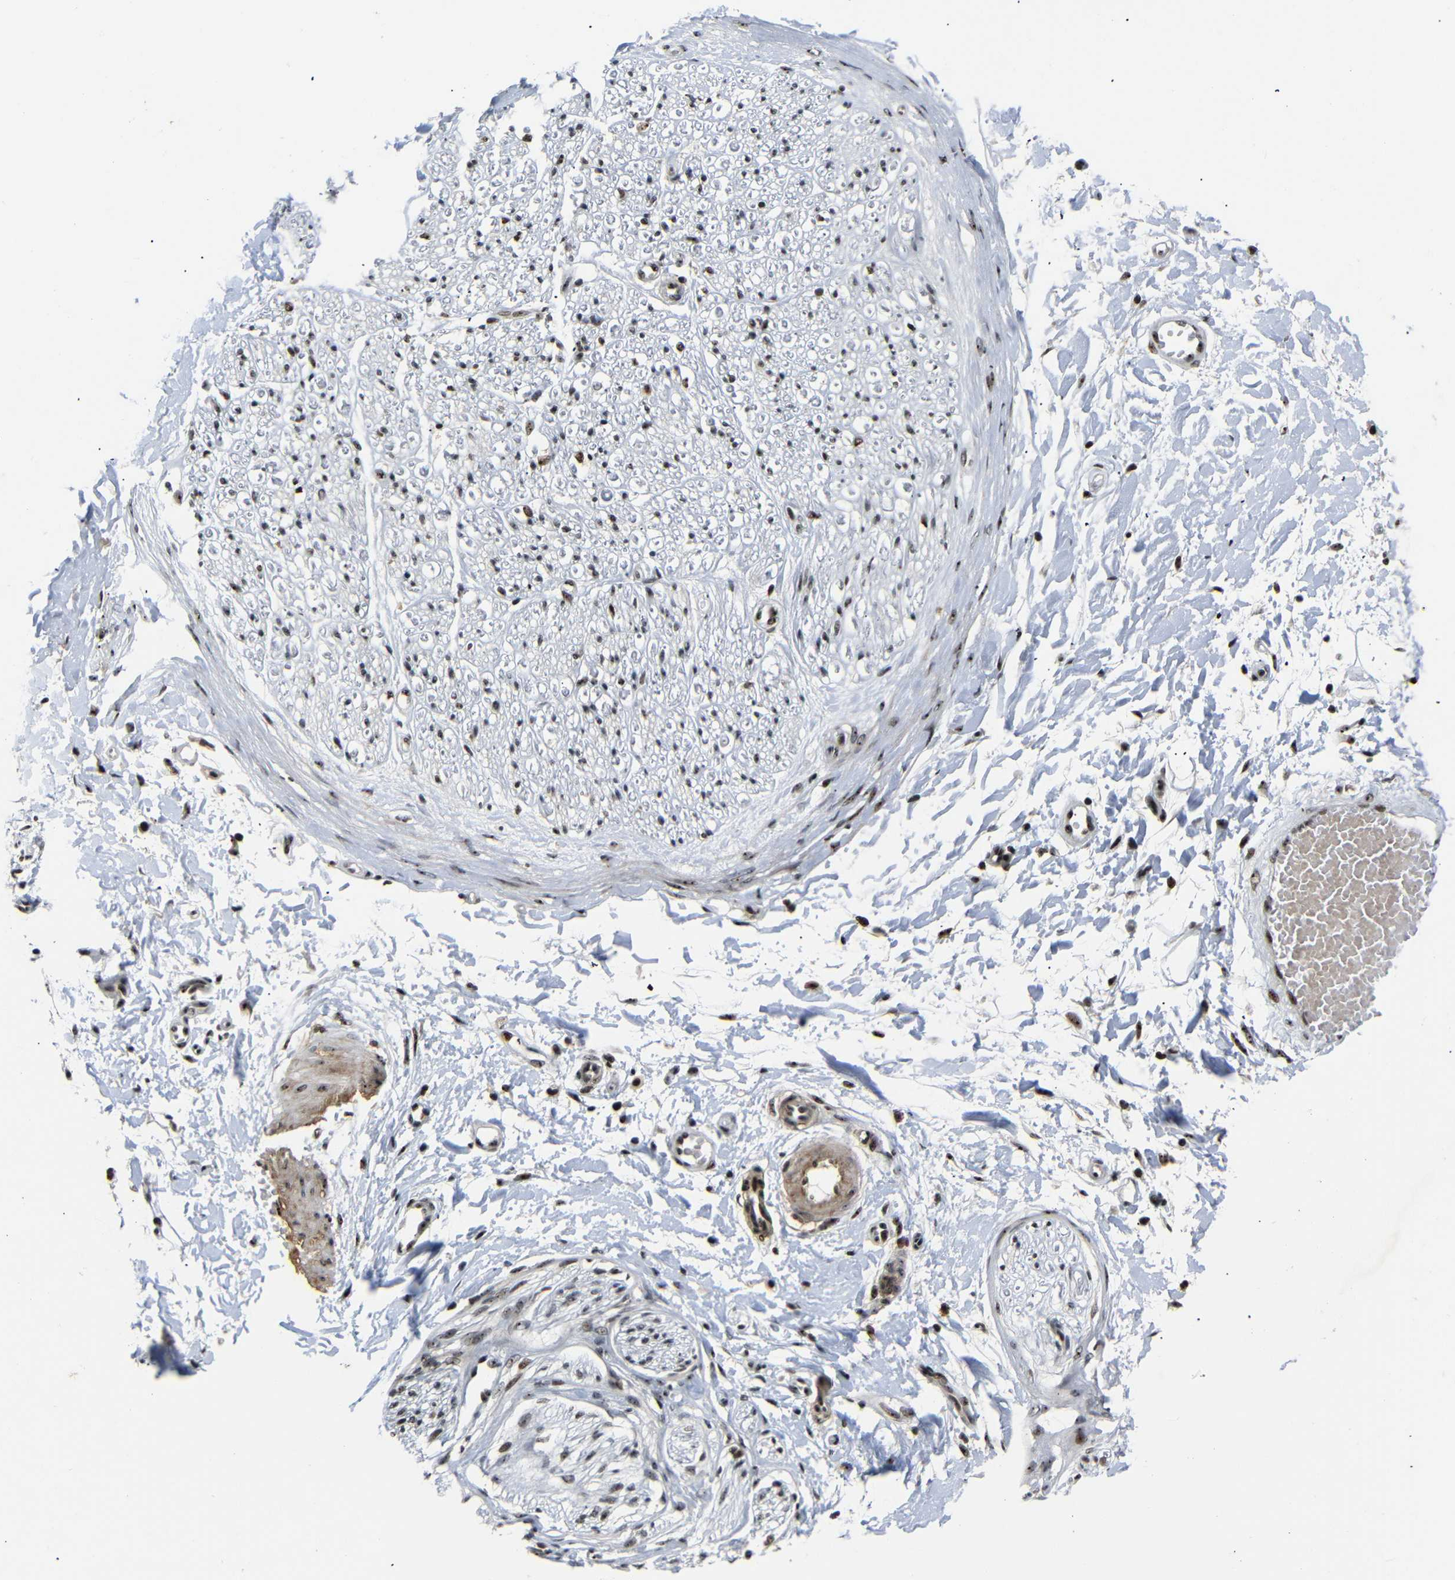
{"staining": {"intensity": "moderate", "quantity": ">75%", "location": "nuclear"}, "tissue": "adipose tissue", "cell_type": "Adipocytes", "image_type": "normal", "snomed": [{"axis": "morphology", "description": "Normal tissue, NOS"}, {"axis": "morphology", "description": "Squamous cell carcinoma, NOS"}, {"axis": "topography", "description": "Skin"}, {"axis": "topography", "description": "Peripheral nerve tissue"}], "caption": "Protein staining demonstrates moderate nuclear expression in approximately >75% of adipocytes in unremarkable adipose tissue.", "gene": "SETDB2", "patient": {"sex": "male", "age": 83}}